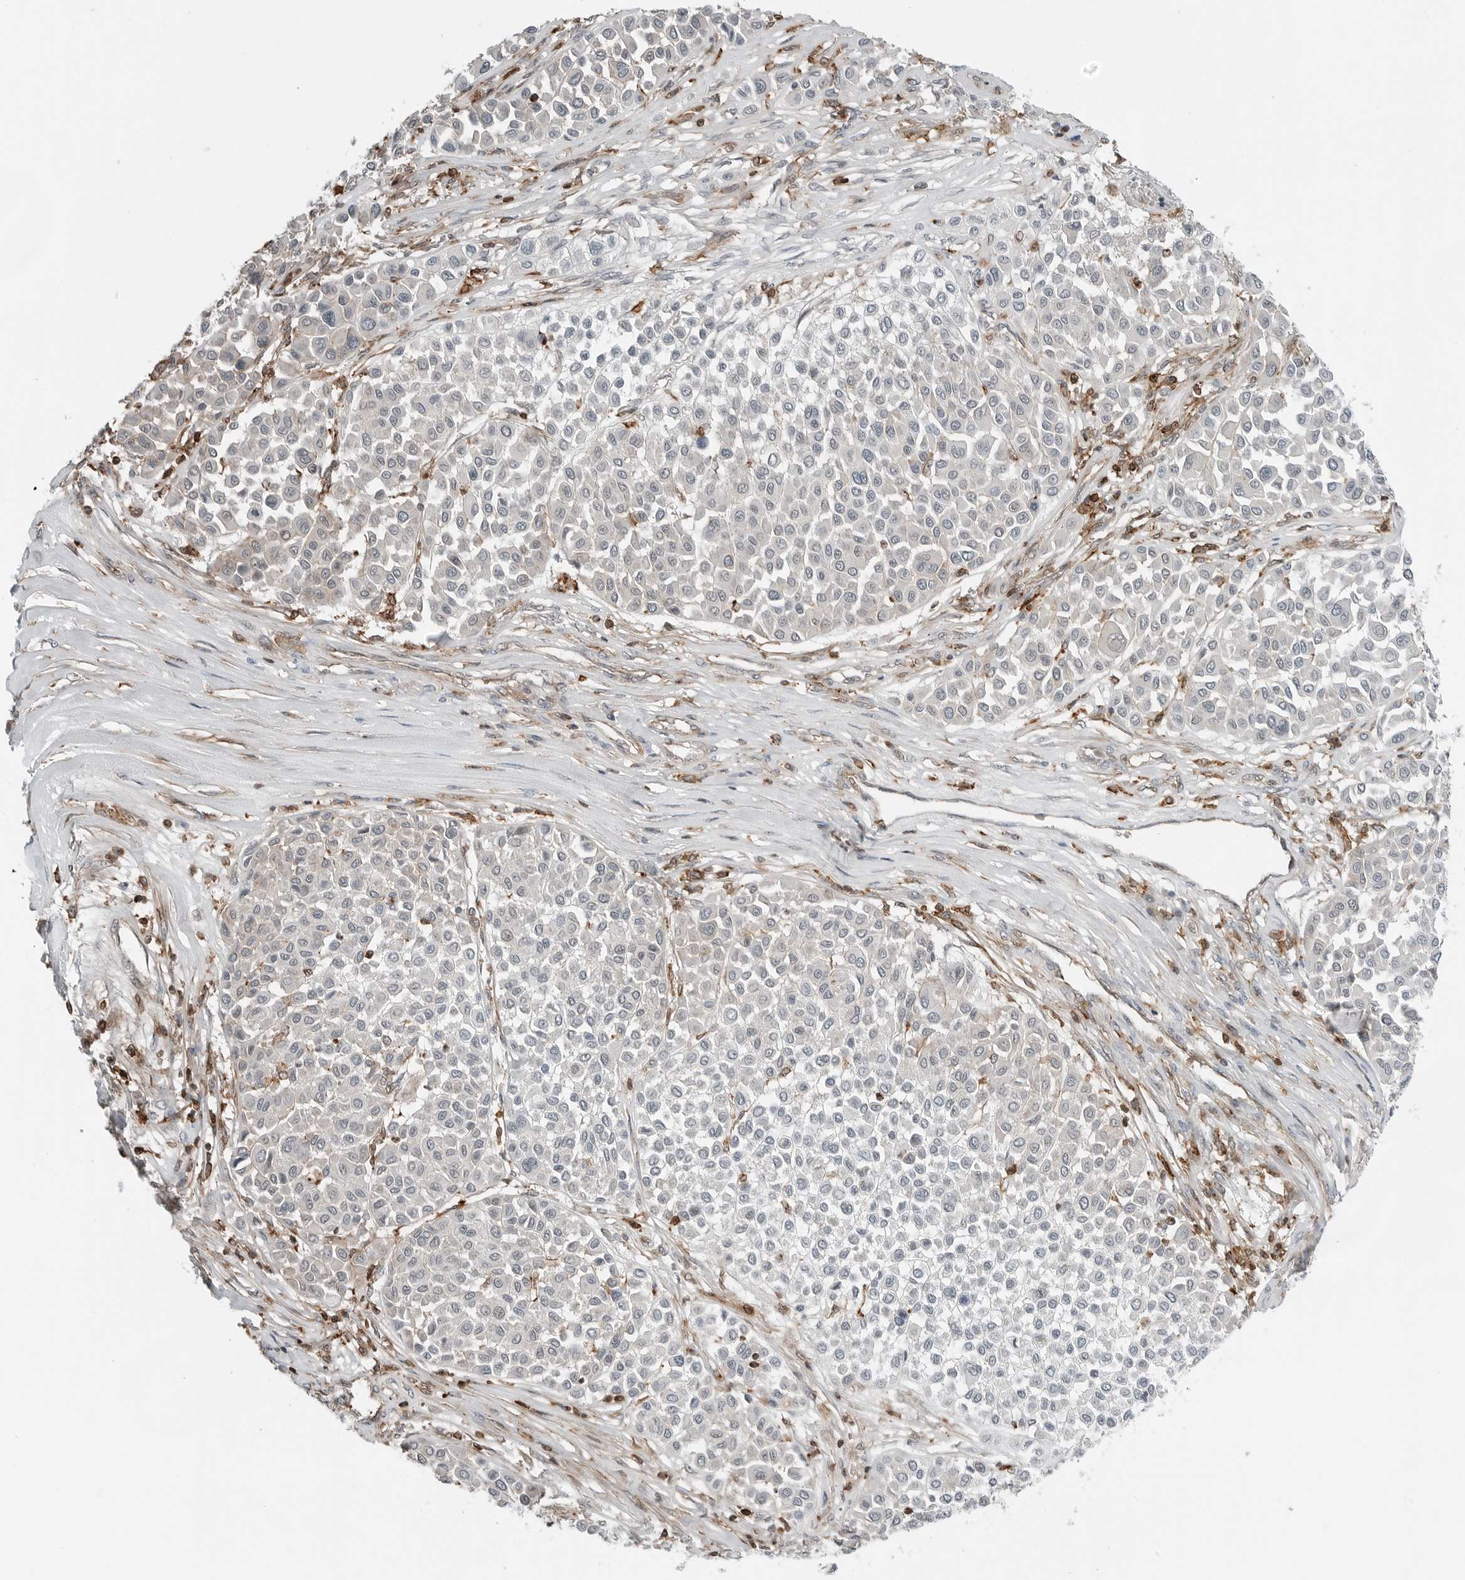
{"staining": {"intensity": "negative", "quantity": "none", "location": "none"}, "tissue": "melanoma", "cell_type": "Tumor cells", "image_type": "cancer", "snomed": [{"axis": "morphology", "description": "Malignant melanoma, Metastatic site"}, {"axis": "topography", "description": "Soft tissue"}], "caption": "IHC of melanoma reveals no expression in tumor cells. (Brightfield microscopy of DAB (3,3'-diaminobenzidine) immunohistochemistry at high magnification).", "gene": "LEFTY2", "patient": {"sex": "male", "age": 41}}